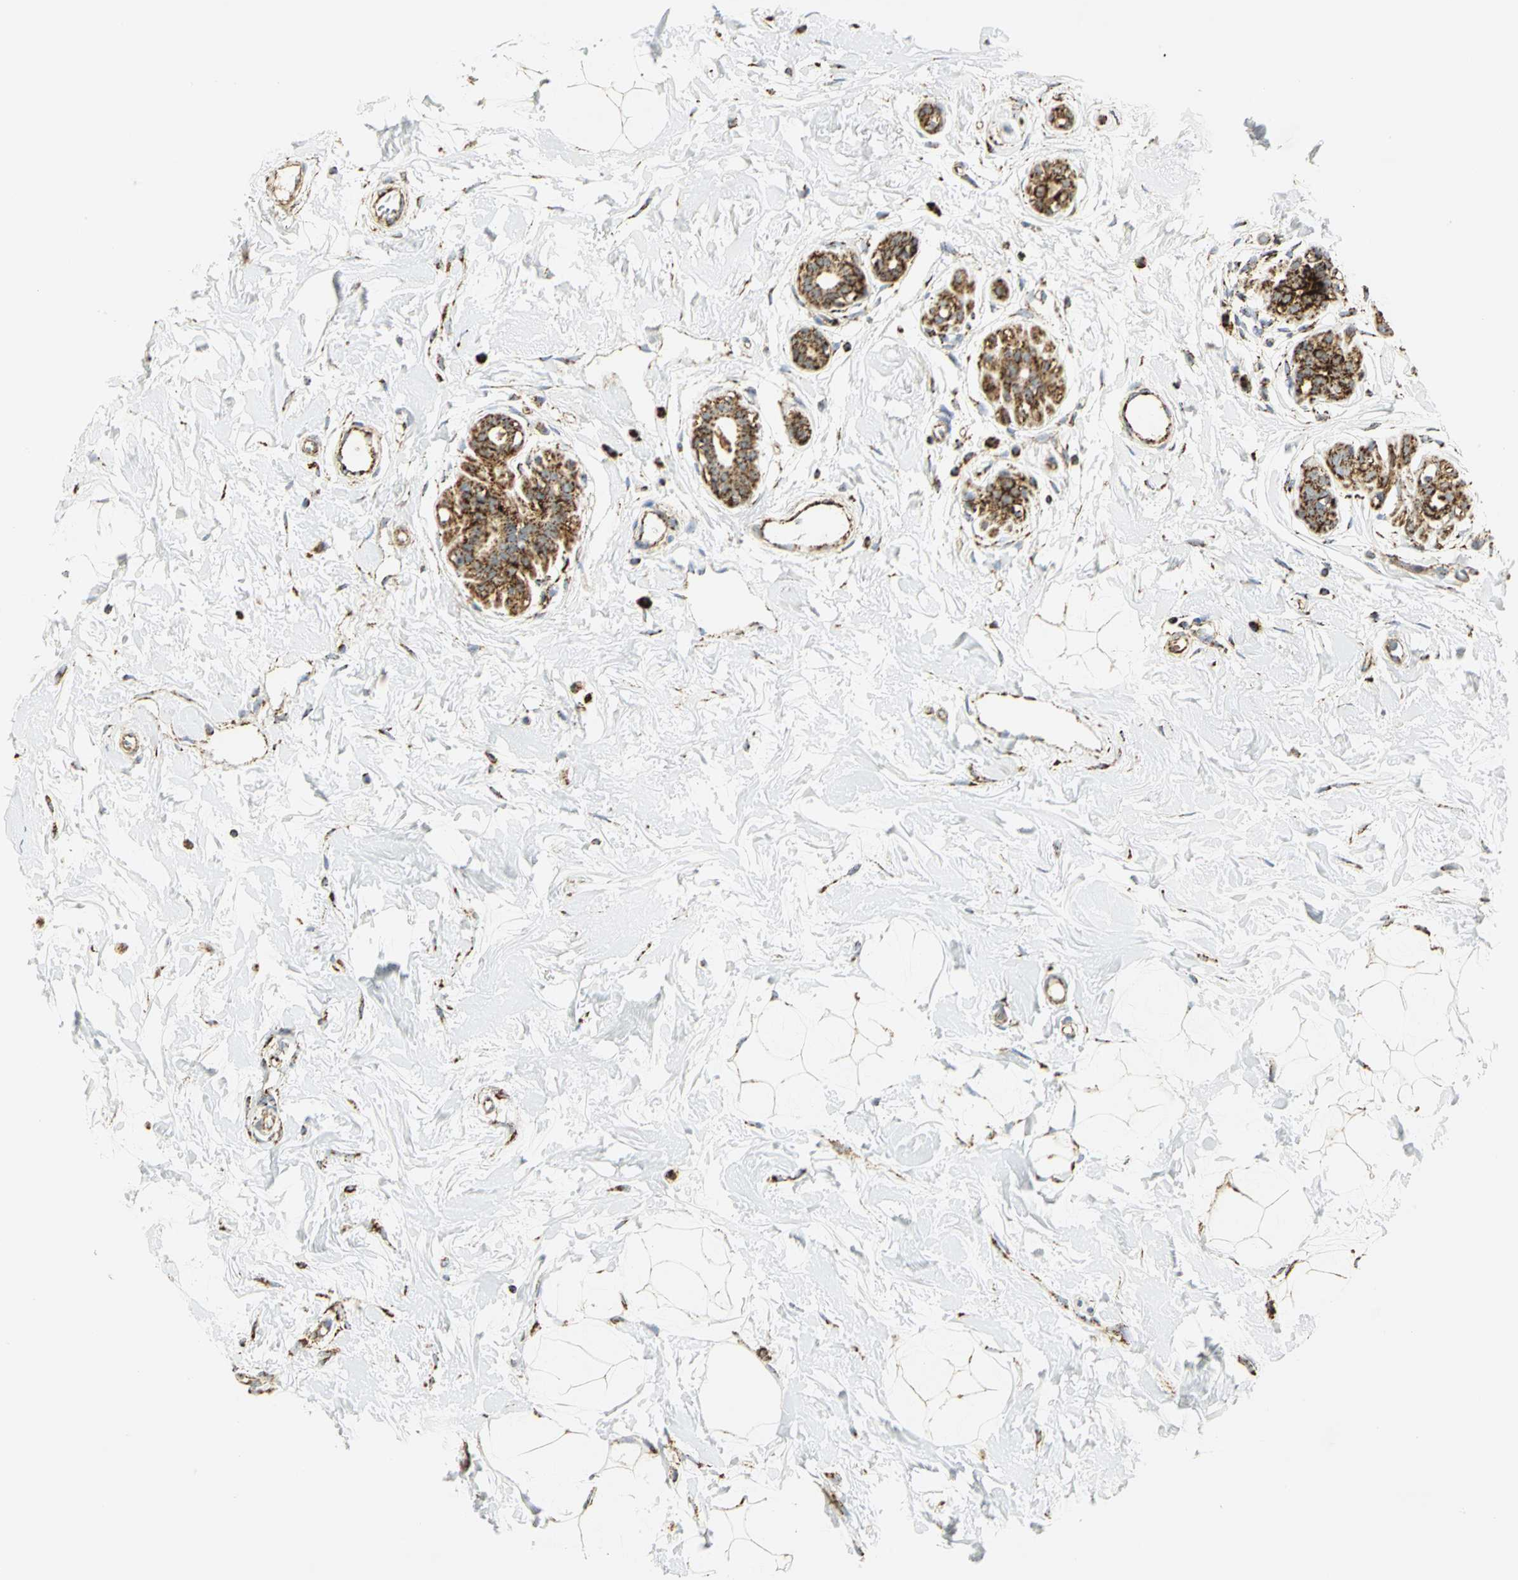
{"staining": {"intensity": "strong", "quantity": ">75%", "location": "cytoplasmic/membranous"}, "tissue": "breast cancer", "cell_type": "Tumor cells", "image_type": "cancer", "snomed": [{"axis": "morphology", "description": "Lobular carcinoma, in situ"}, {"axis": "morphology", "description": "Lobular carcinoma"}, {"axis": "topography", "description": "Breast"}], "caption": "A brown stain shows strong cytoplasmic/membranous expression of a protein in human breast cancer tumor cells.", "gene": "VDAC1", "patient": {"sex": "female", "age": 41}}